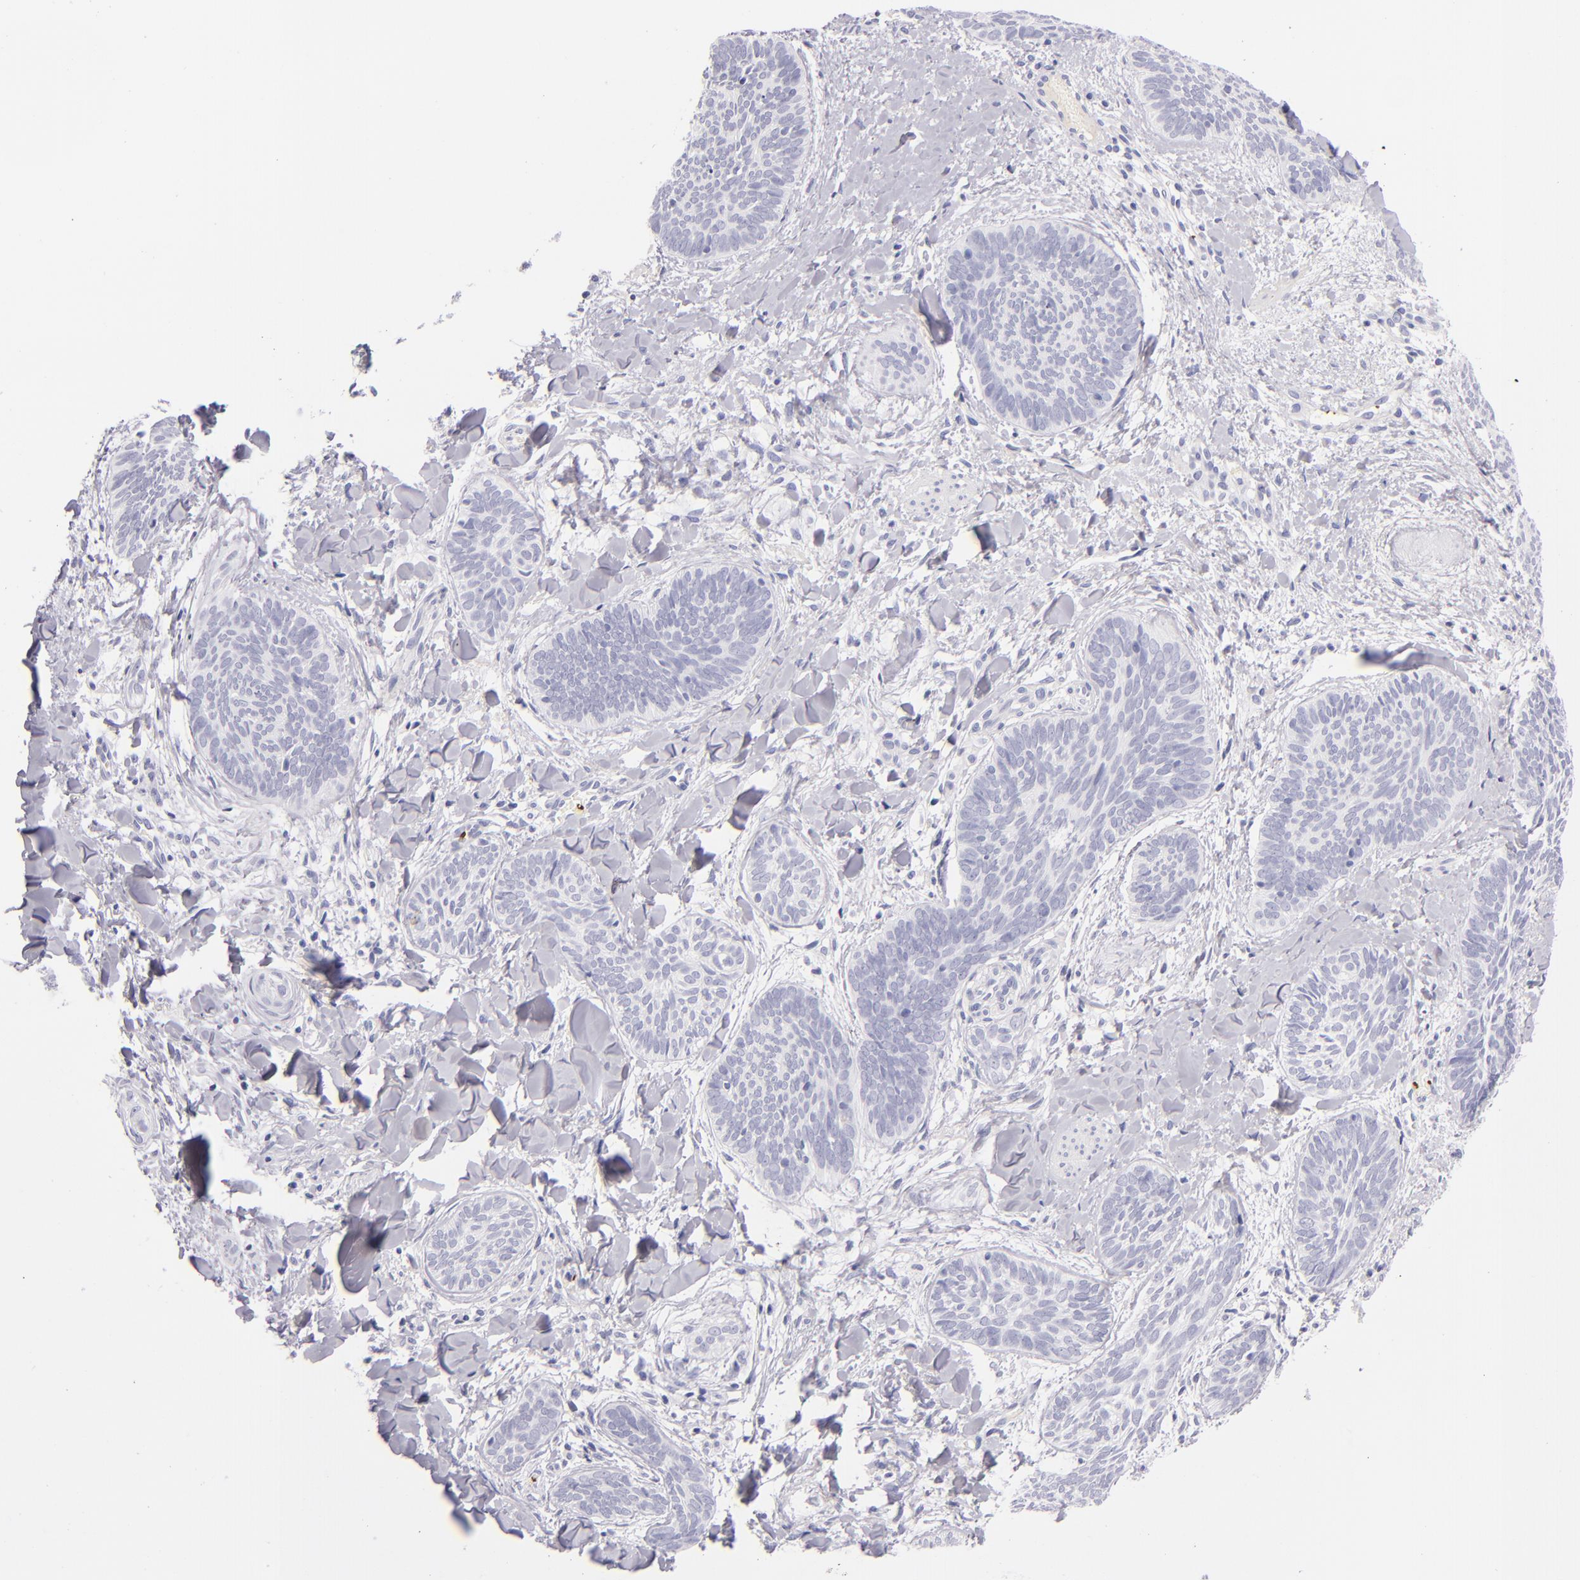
{"staining": {"intensity": "negative", "quantity": "none", "location": "none"}, "tissue": "skin cancer", "cell_type": "Tumor cells", "image_type": "cancer", "snomed": [{"axis": "morphology", "description": "Basal cell carcinoma"}, {"axis": "topography", "description": "Skin"}], "caption": "A micrograph of skin cancer stained for a protein reveals no brown staining in tumor cells.", "gene": "GP1BA", "patient": {"sex": "female", "age": 81}}